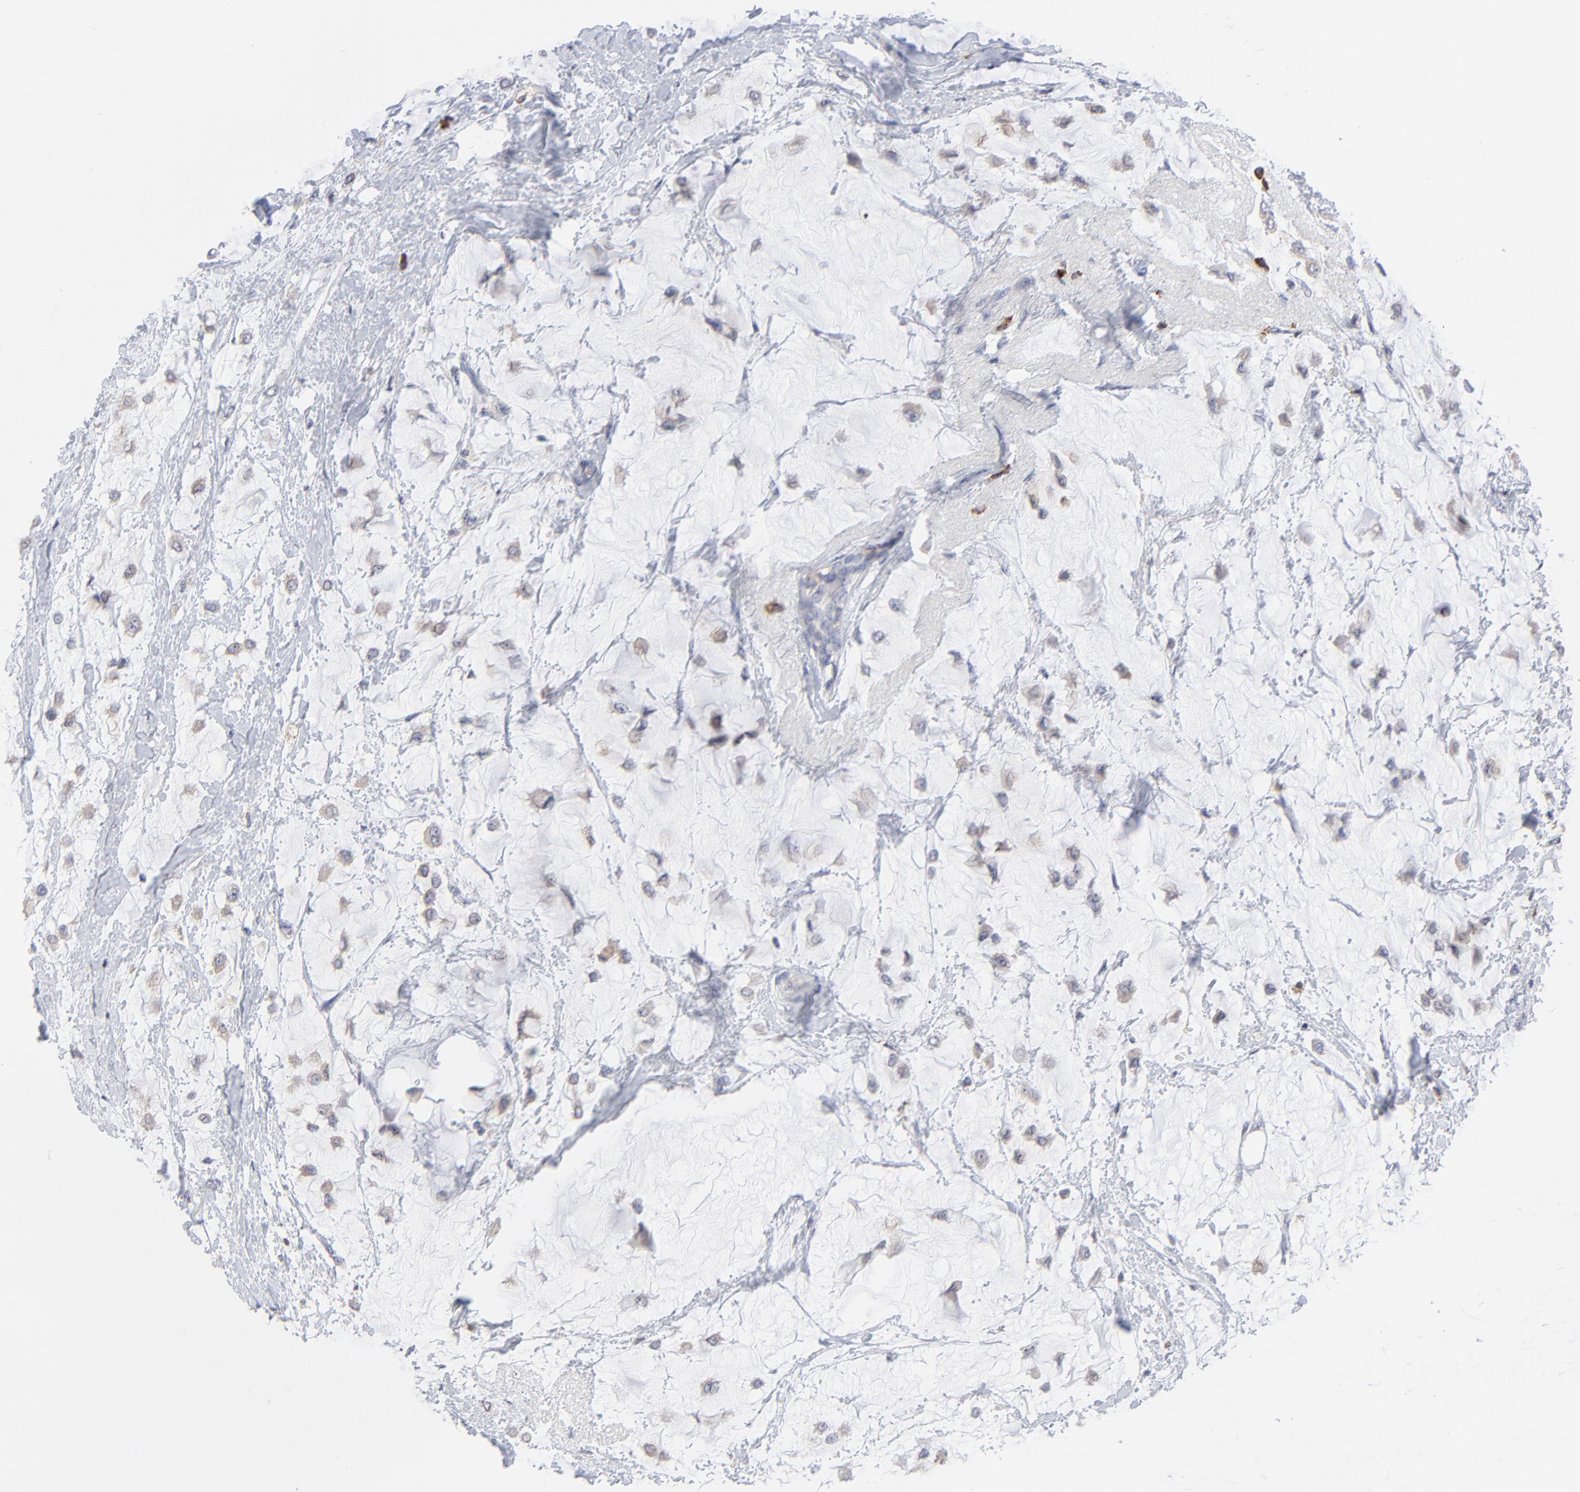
{"staining": {"intensity": "weak", "quantity": ">75%", "location": "cytoplasmic/membranous"}, "tissue": "breast cancer", "cell_type": "Tumor cells", "image_type": "cancer", "snomed": [{"axis": "morphology", "description": "Lobular carcinoma"}, {"axis": "topography", "description": "Breast"}], "caption": "Brown immunohistochemical staining in breast cancer (lobular carcinoma) displays weak cytoplasmic/membranous expression in about >75% of tumor cells. (brown staining indicates protein expression, while blue staining denotes nuclei).", "gene": "TRIM22", "patient": {"sex": "female", "age": 85}}